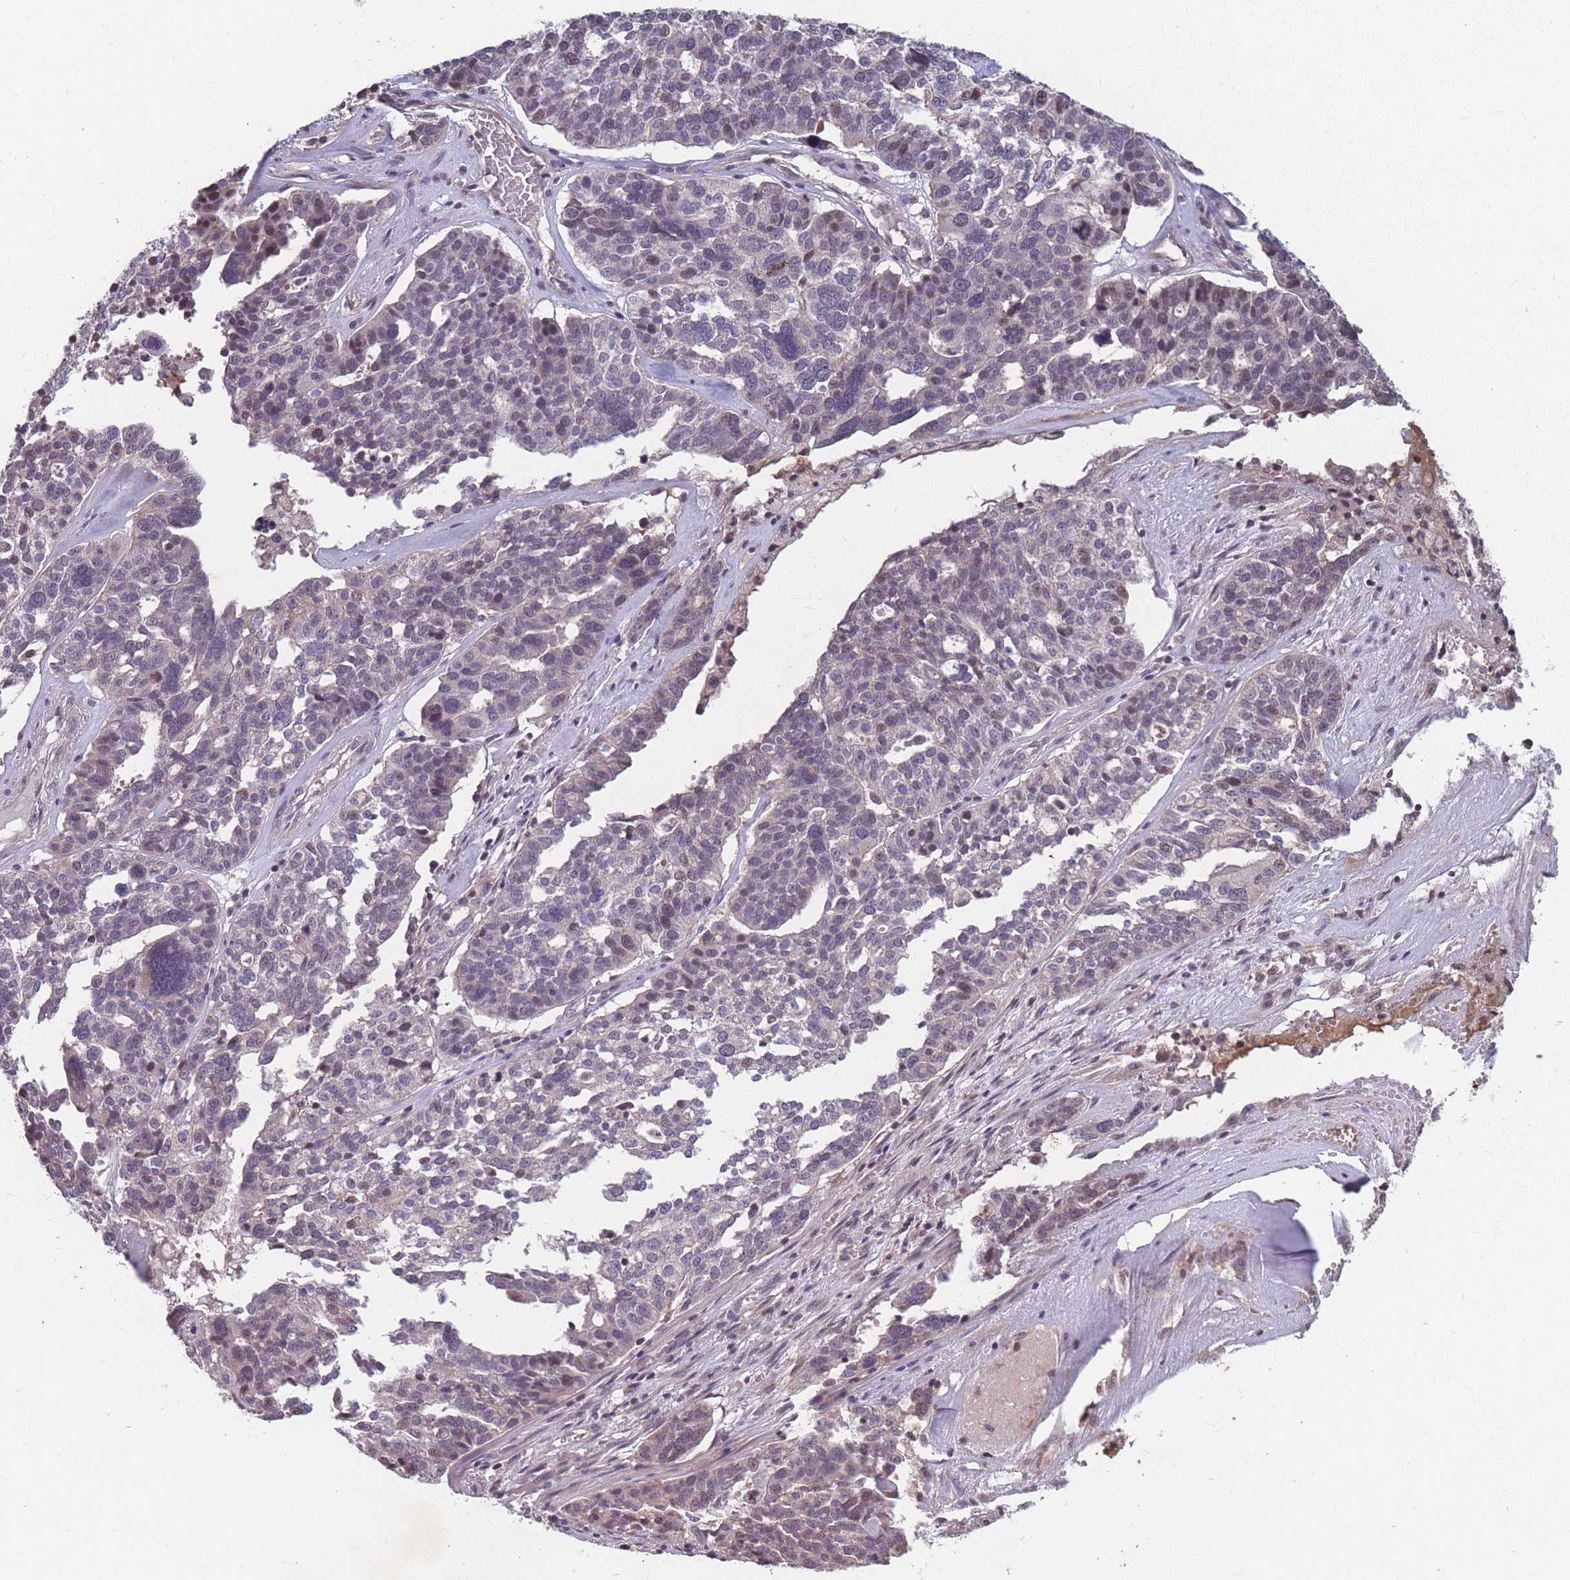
{"staining": {"intensity": "negative", "quantity": "none", "location": "none"}, "tissue": "ovarian cancer", "cell_type": "Tumor cells", "image_type": "cancer", "snomed": [{"axis": "morphology", "description": "Cystadenocarcinoma, serous, NOS"}, {"axis": "topography", "description": "Ovary"}], "caption": "There is no significant positivity in tumor cells of ovarian serous cystadenocarcinoma.", "gene": "GGT5", "patient": {"sex": "female", "age": 59}}